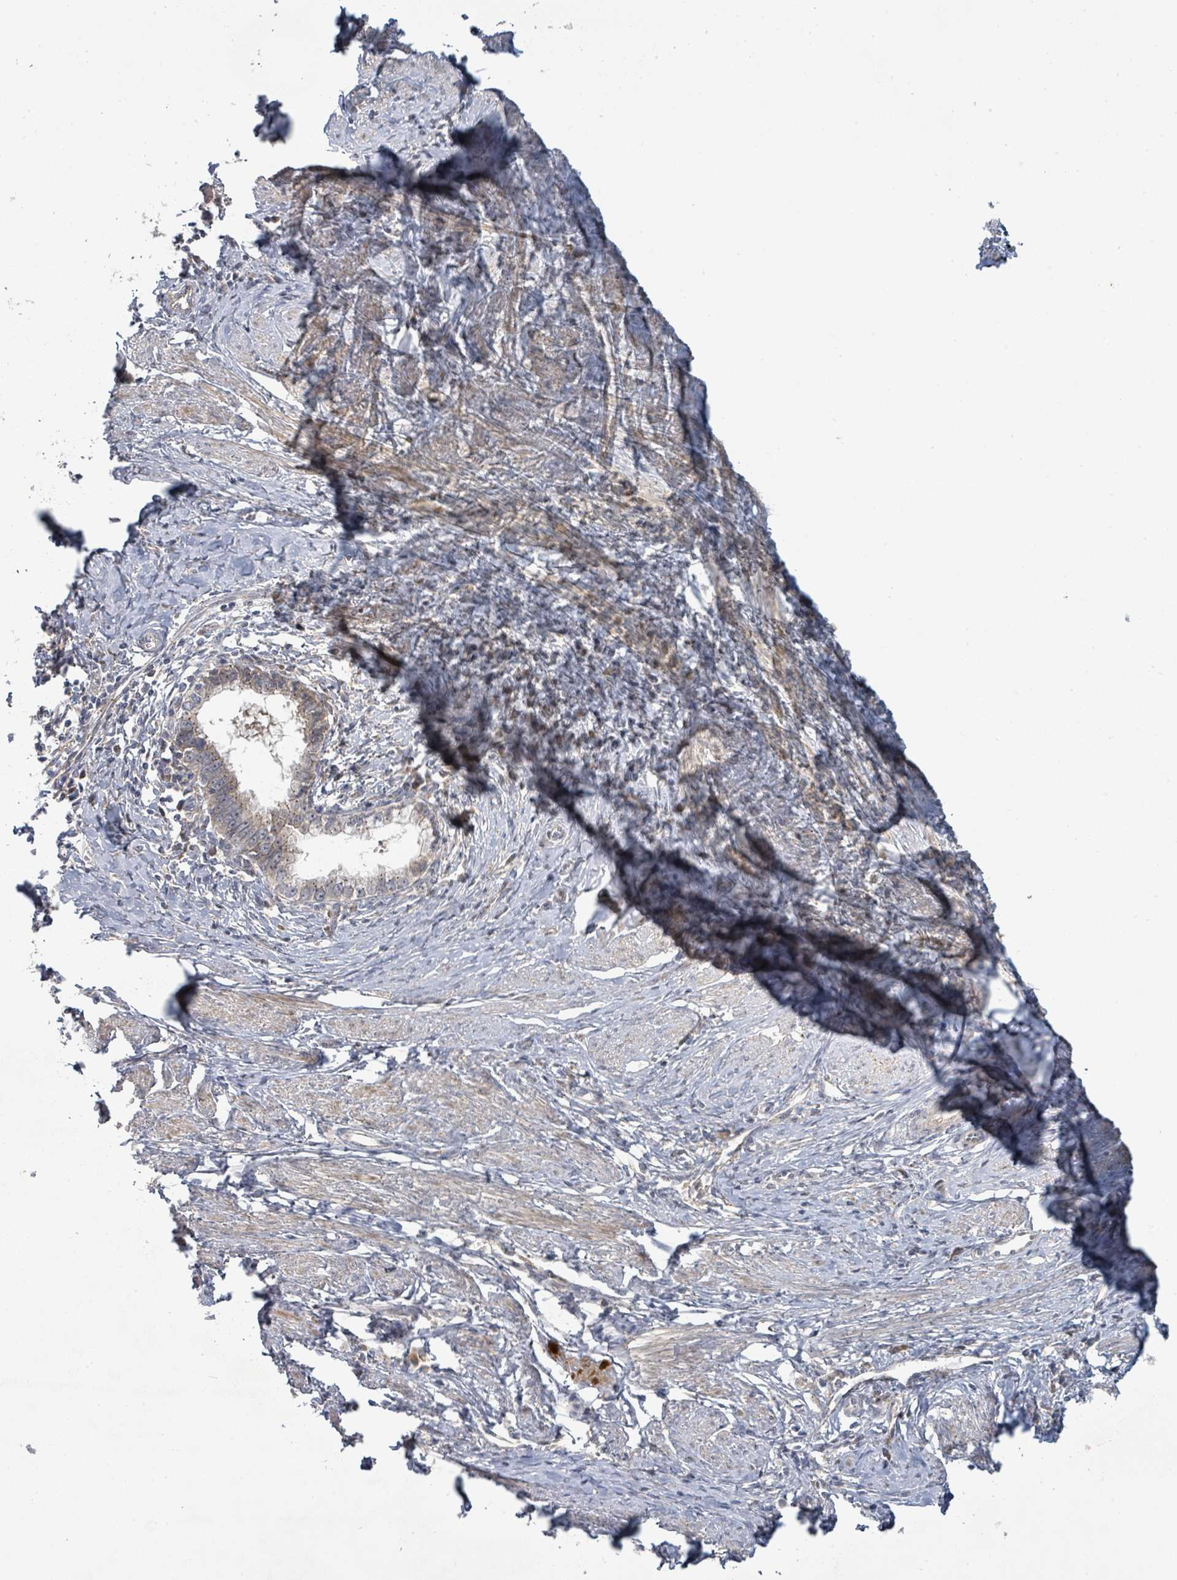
{"staining": {"intensity": "weak", "quantity": "<25%", "location": "cytoplasmic/membranous"}, "tissue": "cervical cancer", "cell_type": "Tumor cells", "image_type": "cancer", "snomed": [{"axis": "morphology", "description": "Adenocarcinoma, NOS"}, {"axis": "topography", "description": "Cervix"}], "caption": "Human adenocarcinoma (cervical) stained for a protein using IHC displays no staining in tumor cells.", "gene": "COL5A3", "patient": {"sex": "female", "age": 36}}